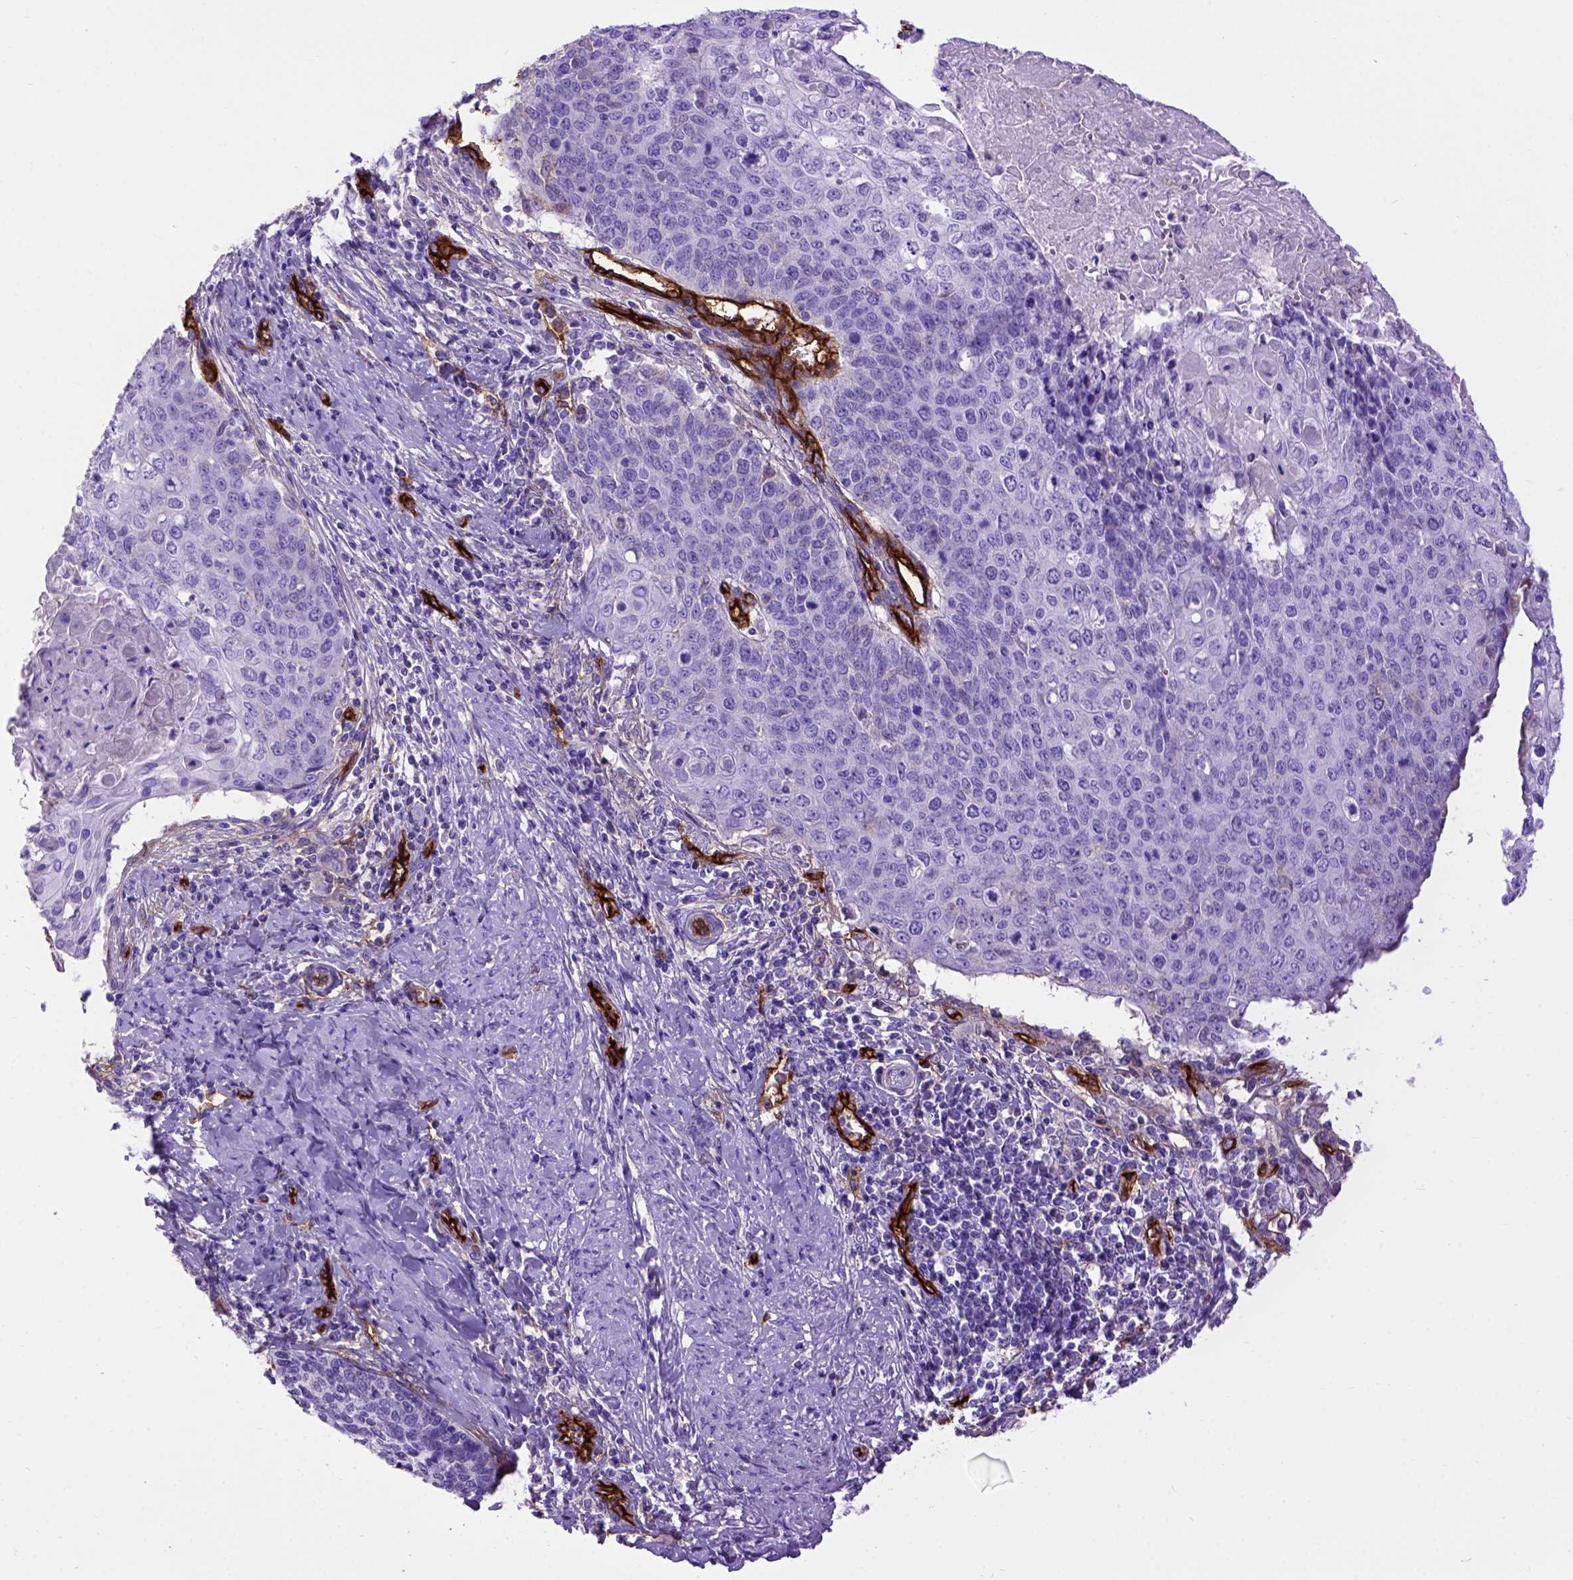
{"staining": {"intensity": "negative", "quantity": "none", "location": "none"}, "tissue": "cervical cancer", "cell_type": "Tumor cells", "image_type": "cancer", "snomed": [{"axis": "morphology", "description": "Squamous cell carcinoma, NOS"}, {"axis": "topography", "description": "Cervix"}], "caption": "Immunohistochemistry (IHC) image of cervical squamous cell carcinoma stained for a protein (brown), which demonstrates no staining in tumor cells.", "gene": "ENG", "patient": {"sex": "female", "age": 39}}